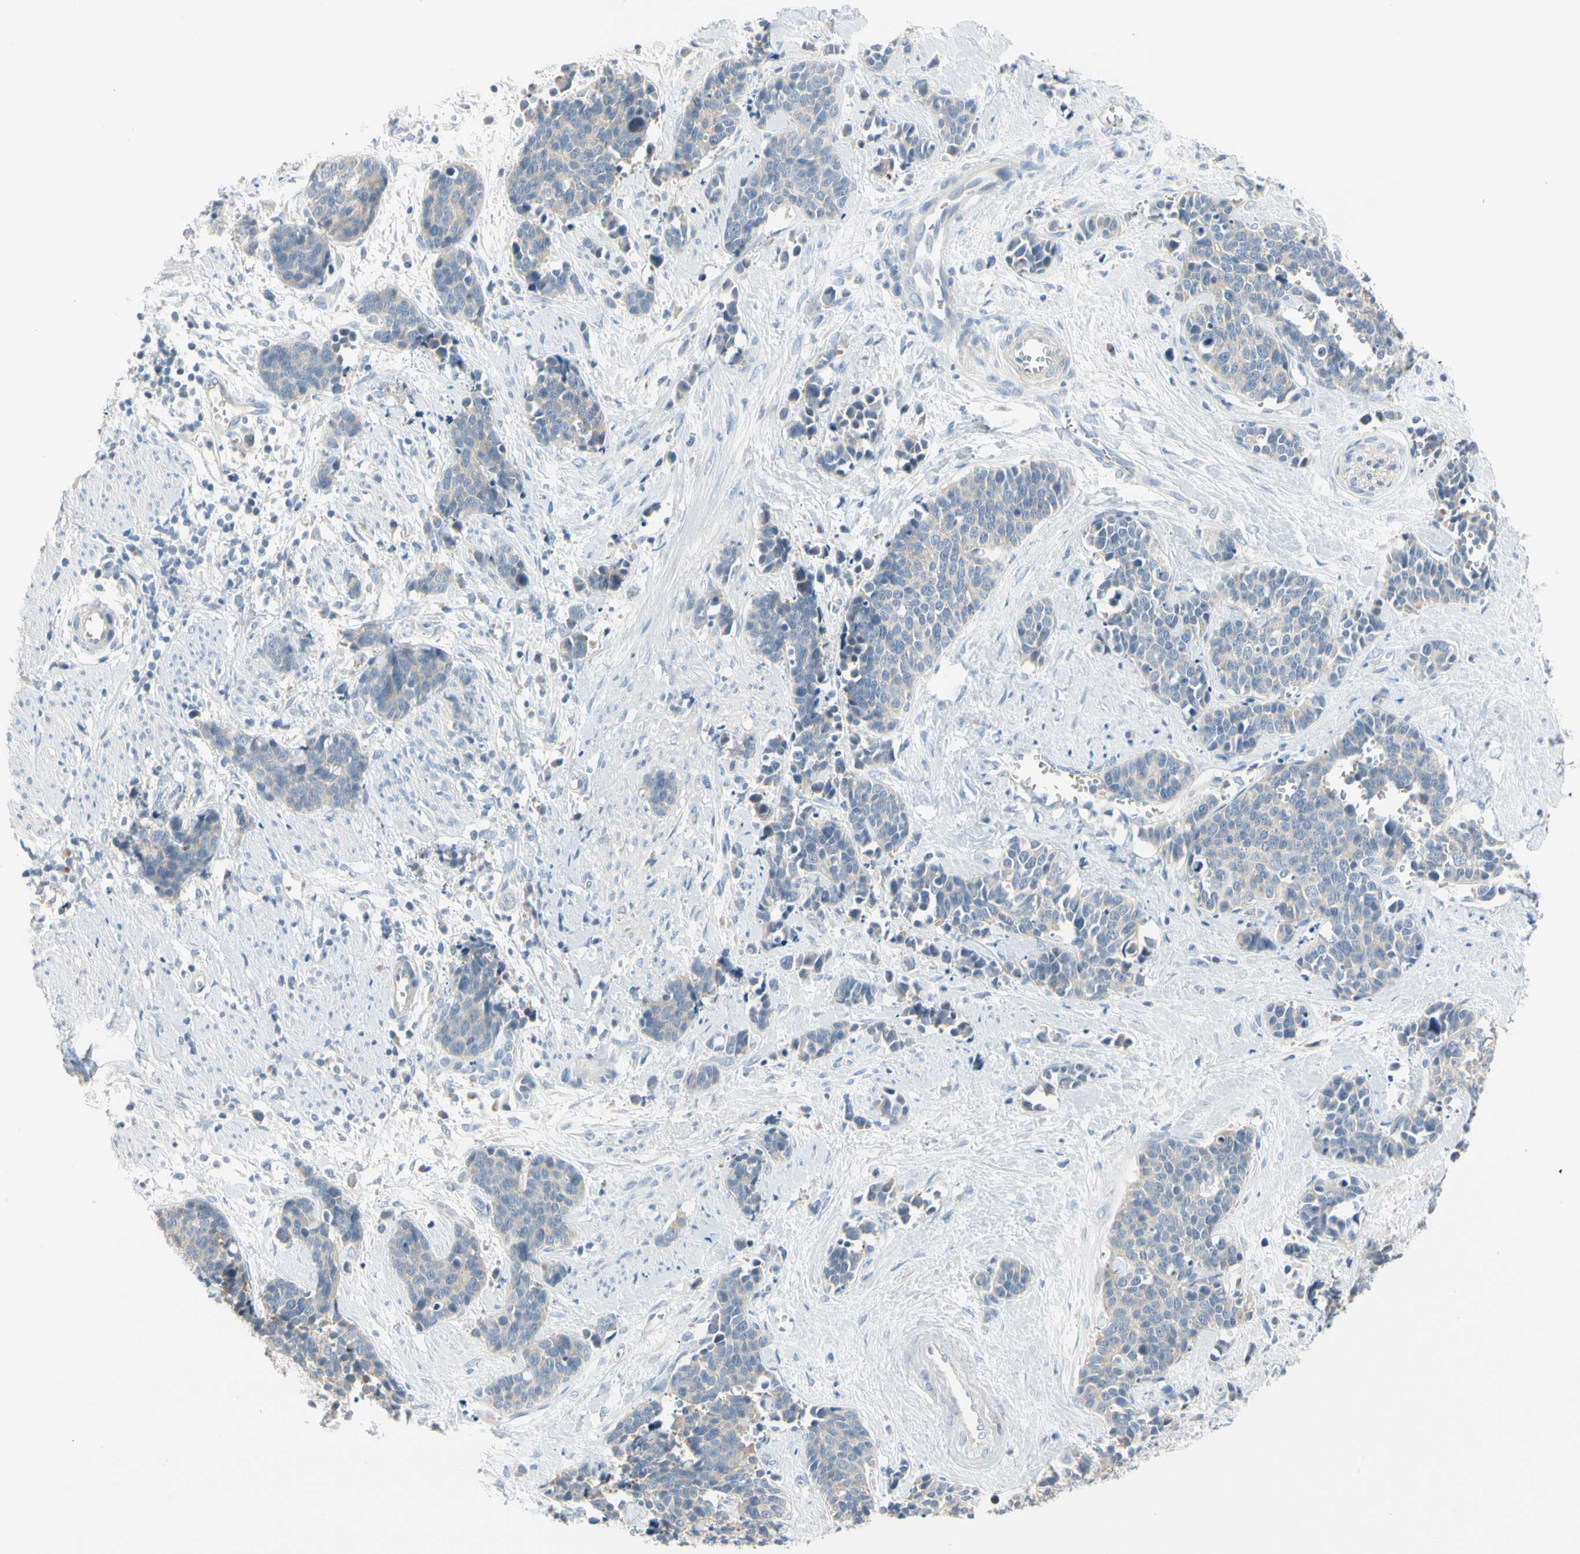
{"staining": {"intensity": "negative", "quantity": "none", "location": "none"}, "tissue": "cervical cancer", "cell_type": "Tumor cells", "image_type": "cancer", "snomed": [{"axis": "morphology", "description": "Squamous cell carcinoma, NOS"}, {"axis": "topography", "description": "Cervix"}], "caption": "Human cervical cancer stained for a protein using immunohistochemistry reveals no positivity in tumor cells.", "gene": "MARK1", "patient": {"sex": "female", "age": 35}}